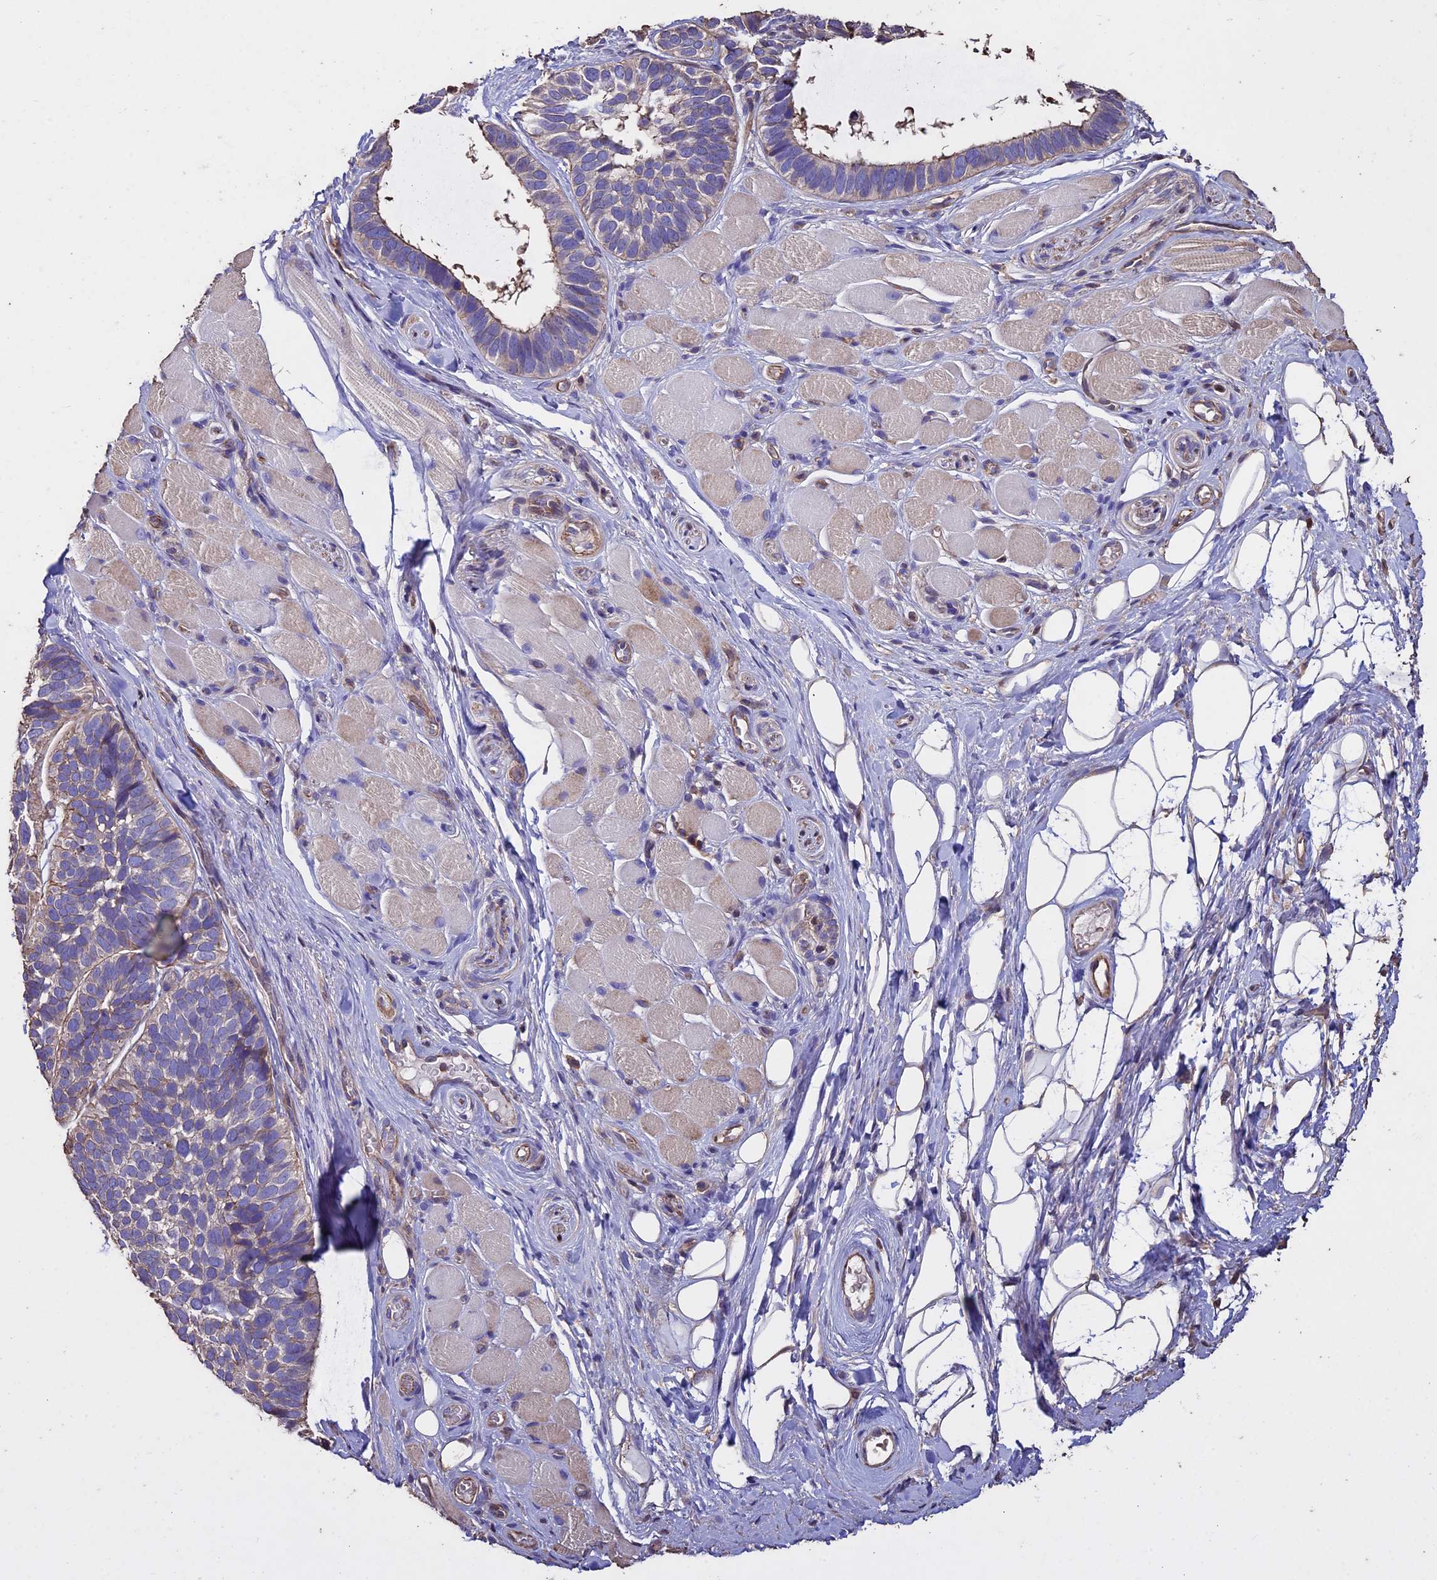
{"staining": {"intensity": "weak", "quantity": "25%-75%", "location": "cytoplasmic/membranous"}, "tissue": "skin cancer", "cell_type": "Tumor cells", "image_type": "cancer", "snomed": [{"axis": "morphology", "description": "Basal cell carcinoma"}, {"axis": "topography", "description": "Skin"}], "caption": "A micrograph of skin cancer stained for a protein displays weak cytoplasmic/membranous brown staining in tumor cells.", "gene": "USB1", "patient": {"sex": "male", "age": 62}}